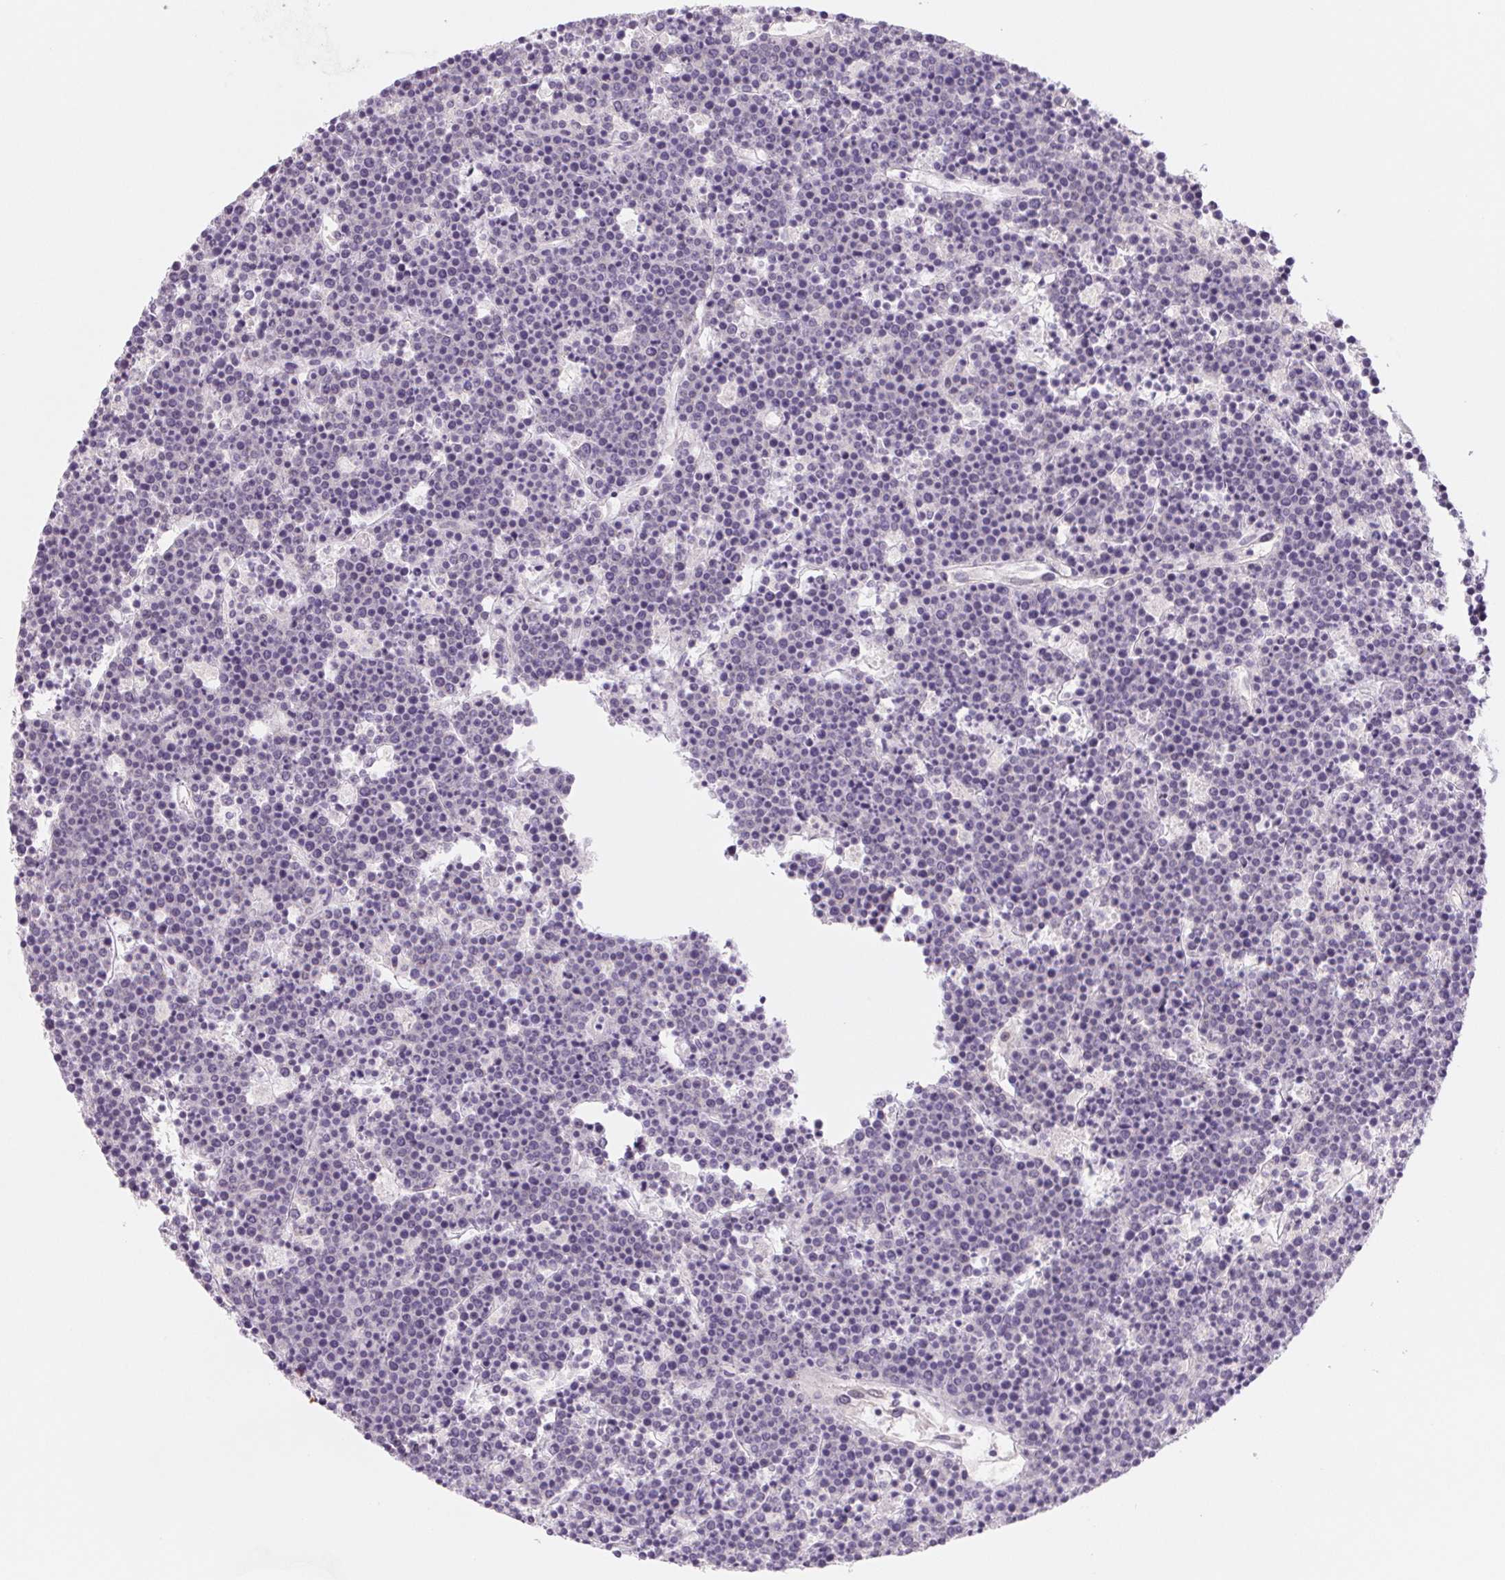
{"staining": {"intensity": "negative", "quantity": "none", "location": "none"}, "tissue": "lymphoma", "cell_type": "Tumor cells", "image_type": "cancer", "snomed": [{"axis": "morphology", "description": "Malignant lymphoma, non-Hodgkin's type, High grade"}, {"axis": "topography", "description": "Ovary"}], "caption": "Tumor cells are negative for brown protein staining in high-grade malignant lymphoma, non-Hodgkin's type. (DAB immunohistochemistry (IHC) visualized using brightfield microscopy, high magnification).", "gene": "CCDC168", "patient": {"sex": "female", "age": 56}}